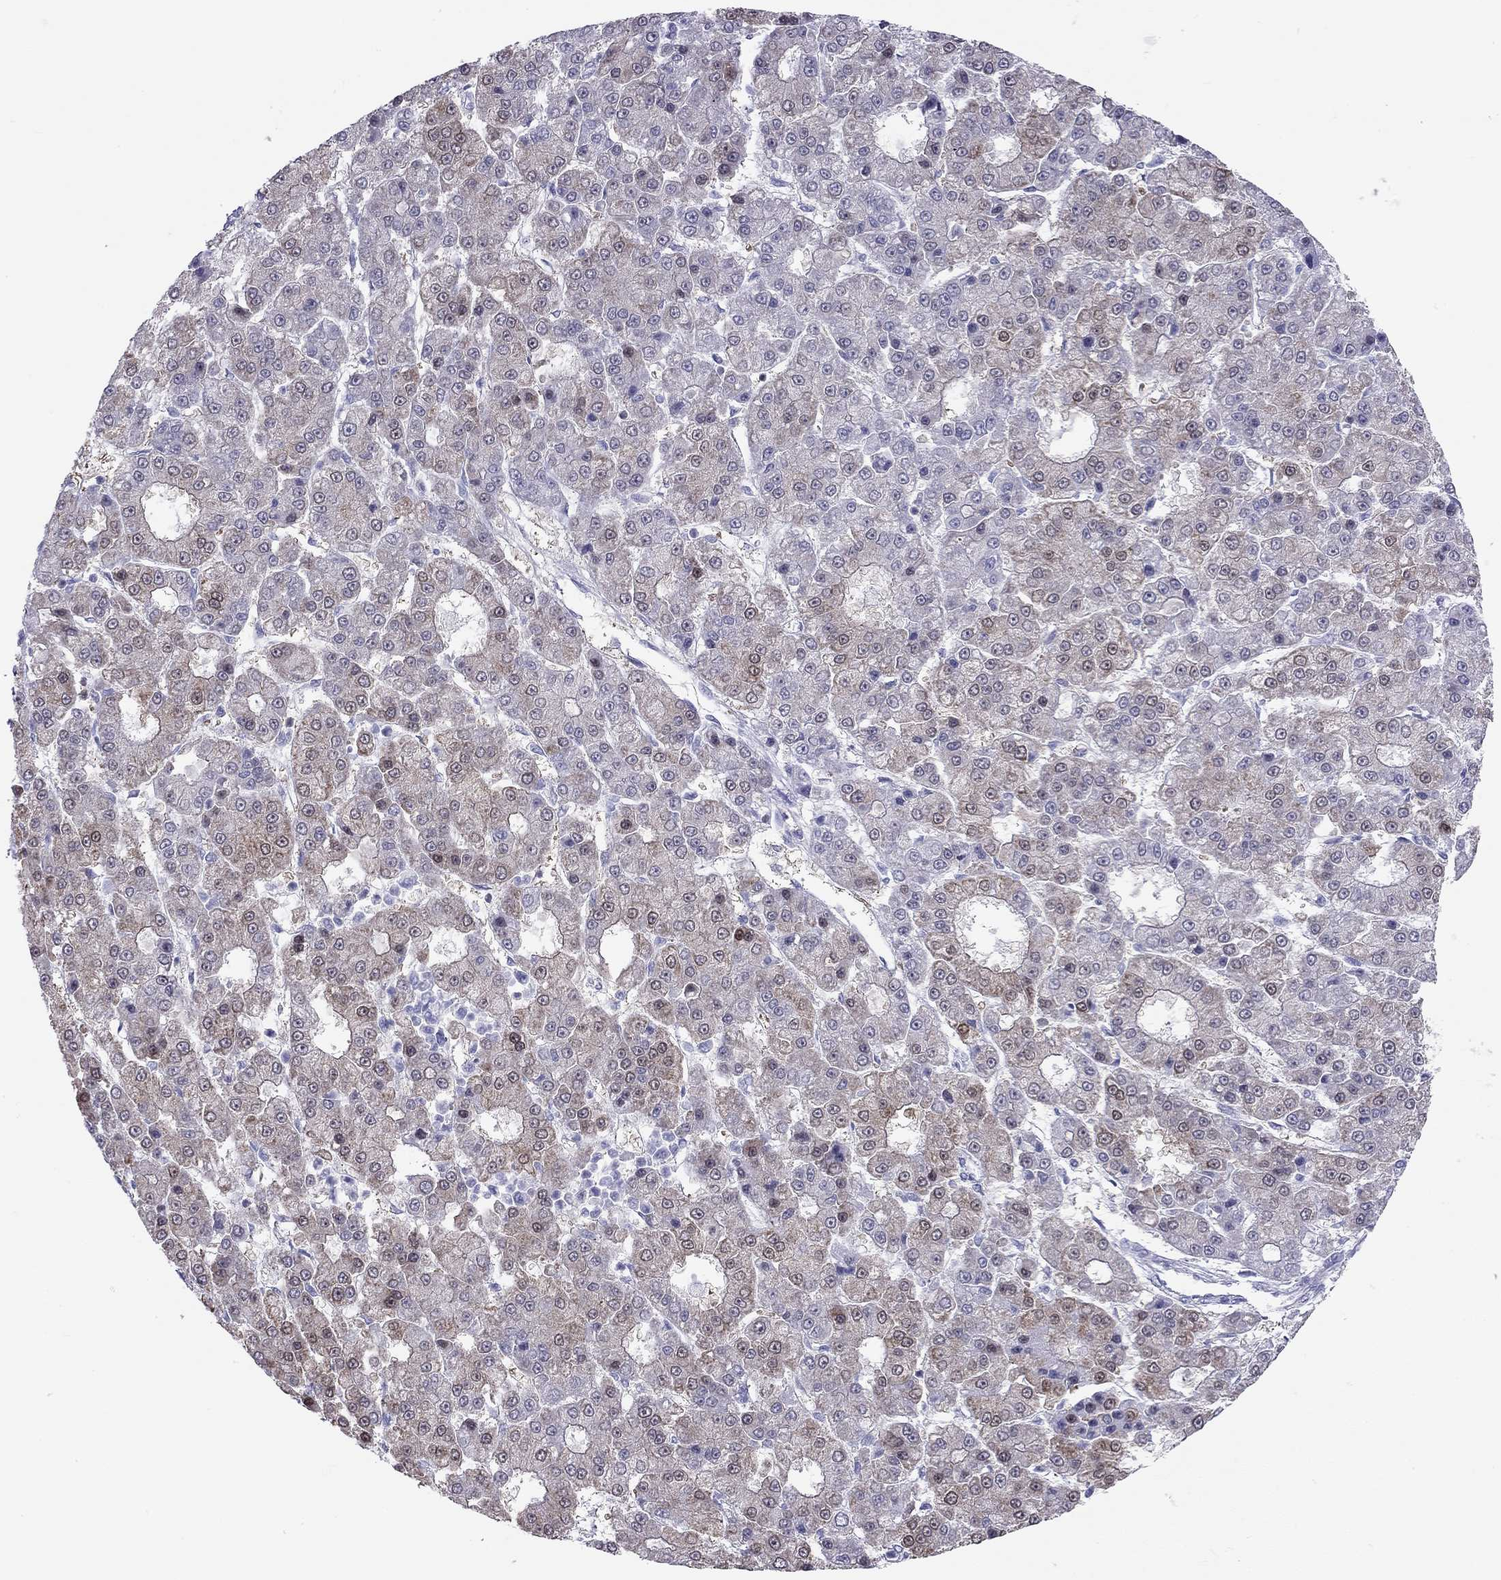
{"staining": {"intensity": "moderate", "quantity": "25%-75%", "location": "cytoplasmic/membranous,nuclear"}, "tissue": "liver cancer", "cell_type": "Tumor cells", "image_type": "cancer", "snomed": [{"axis": "morphology", "description": "Carcinoma, Hepatocellular, NOS"}, {"axis": "topography", "description": "Liver"}], "caption": "Hepatocellular carcinoma (liver) stained for a protein (brown) exhibits moderate cytoplasmic/membranous and nuclear positive staining in approximately 25%-75% of tumor cells.", "gene": "SH2D2A", "patient": {"sex": "male", "age": 70}}